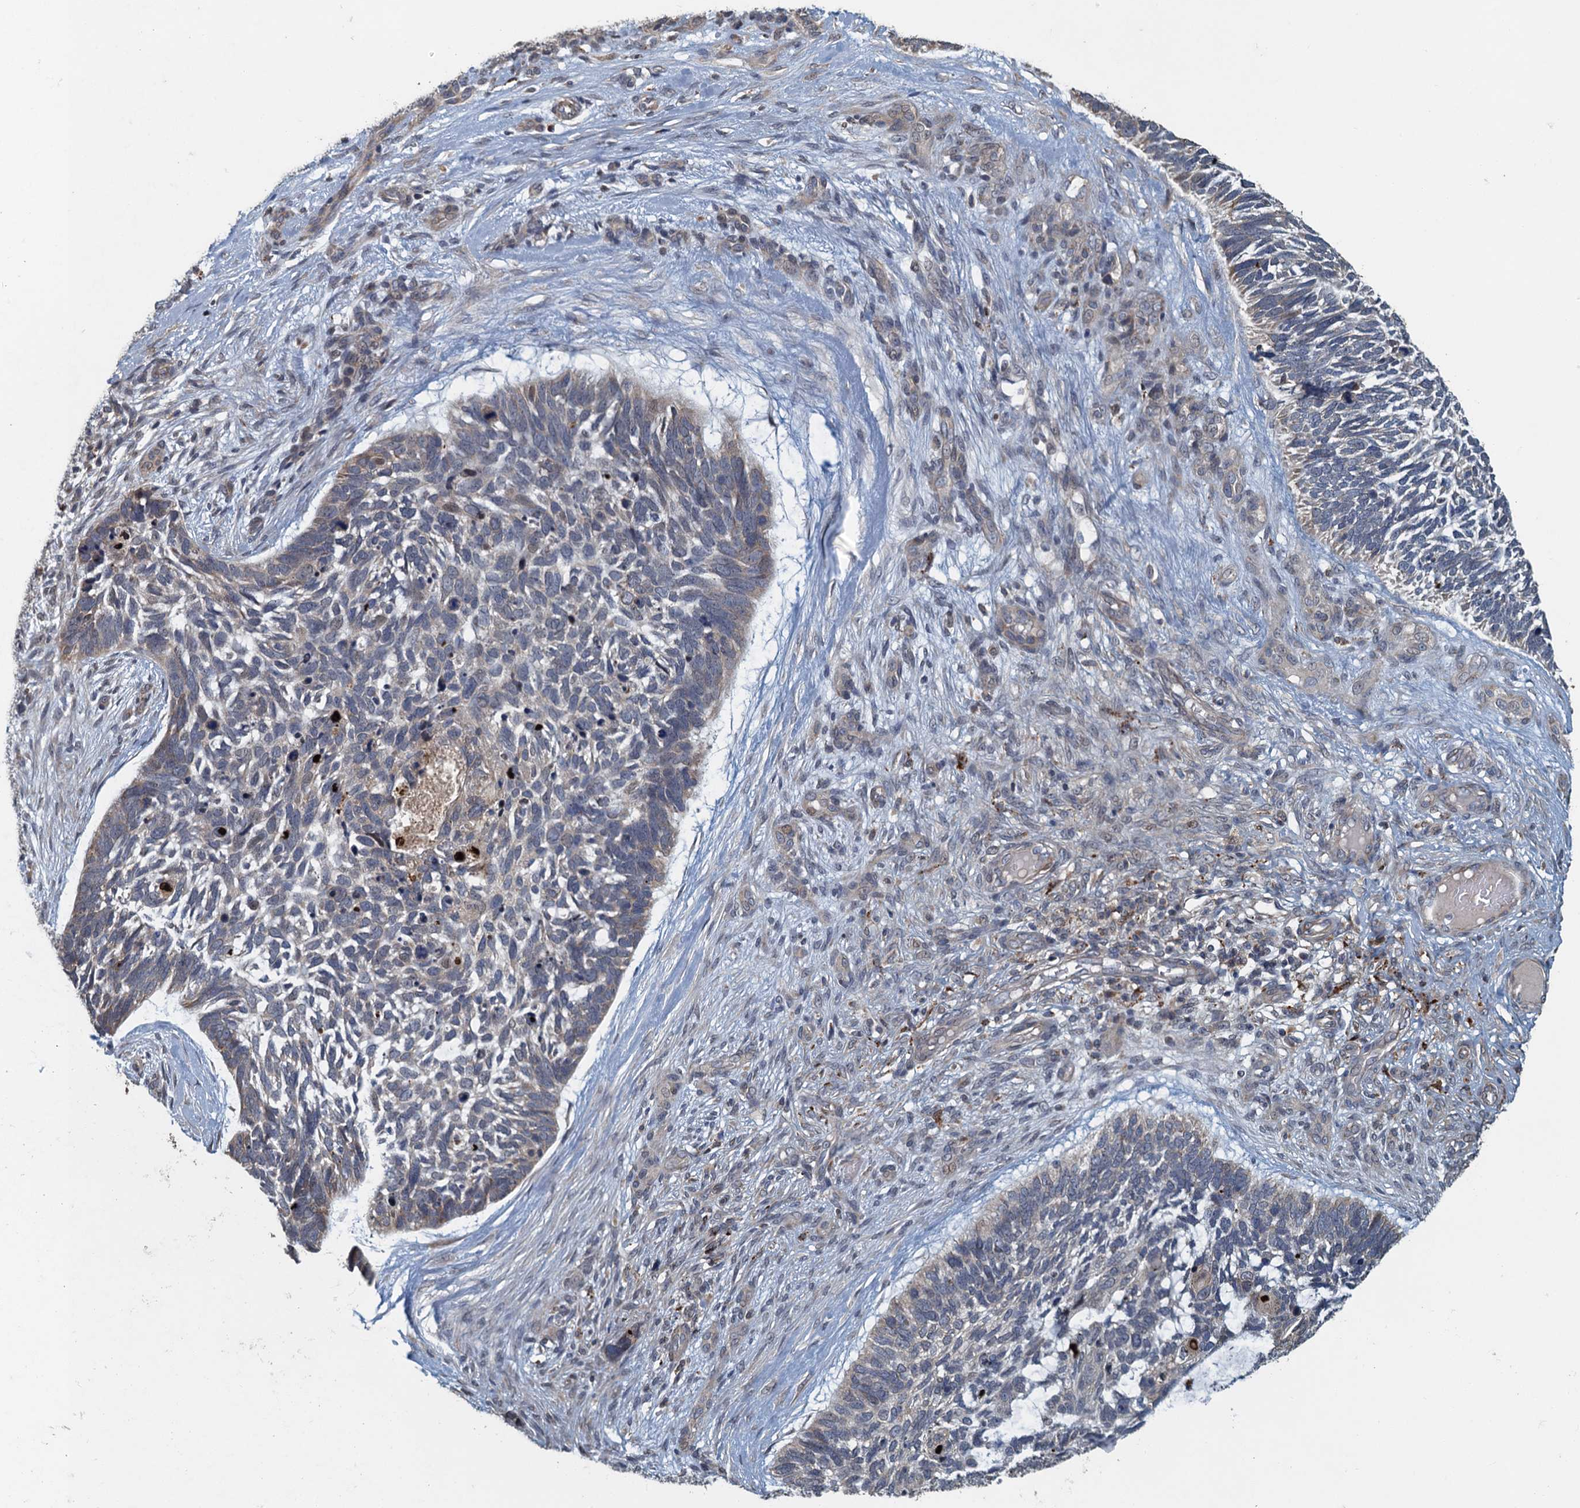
{"staining": {"intensity": "weak", "quantity": "<25%", "location": "cytoplasmic/membranous"}, "tissue": "skin cancer", "cell_type": "Tumor cells", "image_type": "cancer", "snomed": [{"axis": "morphology", "description": "Basal cell carcinoma"}, {"axis": "topography", "description": "Skin"}], "caption": "This micrograph is of skin cancer stained with immunohistochemistry (IHC) to label a protein in brown with the nuclei are counter-stained blue. There is no expression in tumor cells.", "gene": "AGRN", "patient": {"sex": "male", "age": 88}}